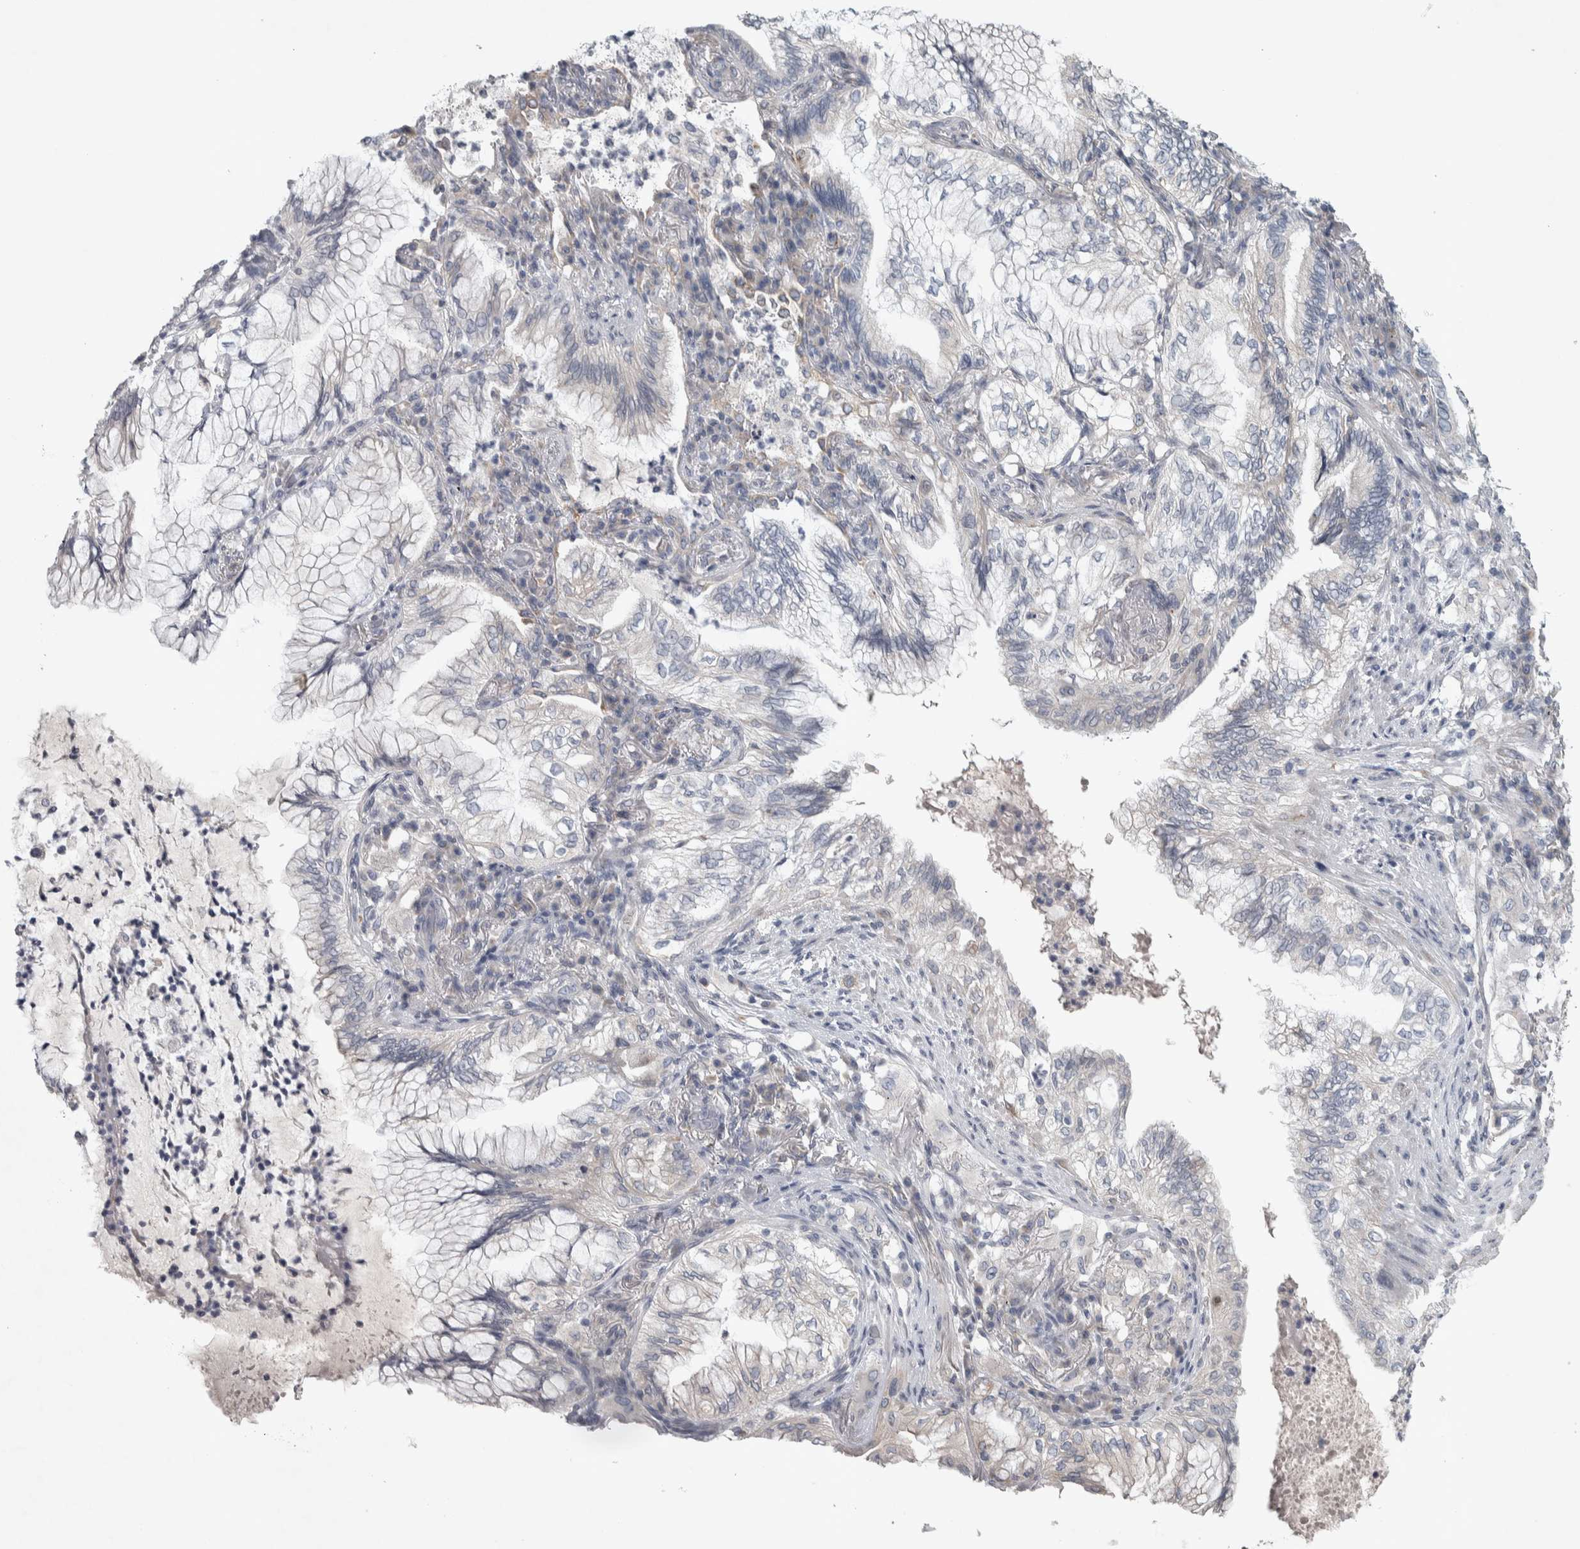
{"staining": {"intensity": "negative", "quantity": "none", "location": "none"}, "tissue": "lung cancer", "cell_type": "Tumor cells", "image_type": "cancer", "snomed": [{"axis": "morphology", "description": "Adenocarcinoma, NOS"}, {"axis": "topography", "description": "Lung"}], "caption": "Immunohistochemistry micrograph of human adenocarcinoma (lung) stained for a protein (brown), which exhibits no positivity in tumor cells. (DAB immunohistochemistry (IHC) with hematoxylin counter stain).", "gene": "SIGMAR1", "patient": {"sex": "female", "age": 70}}